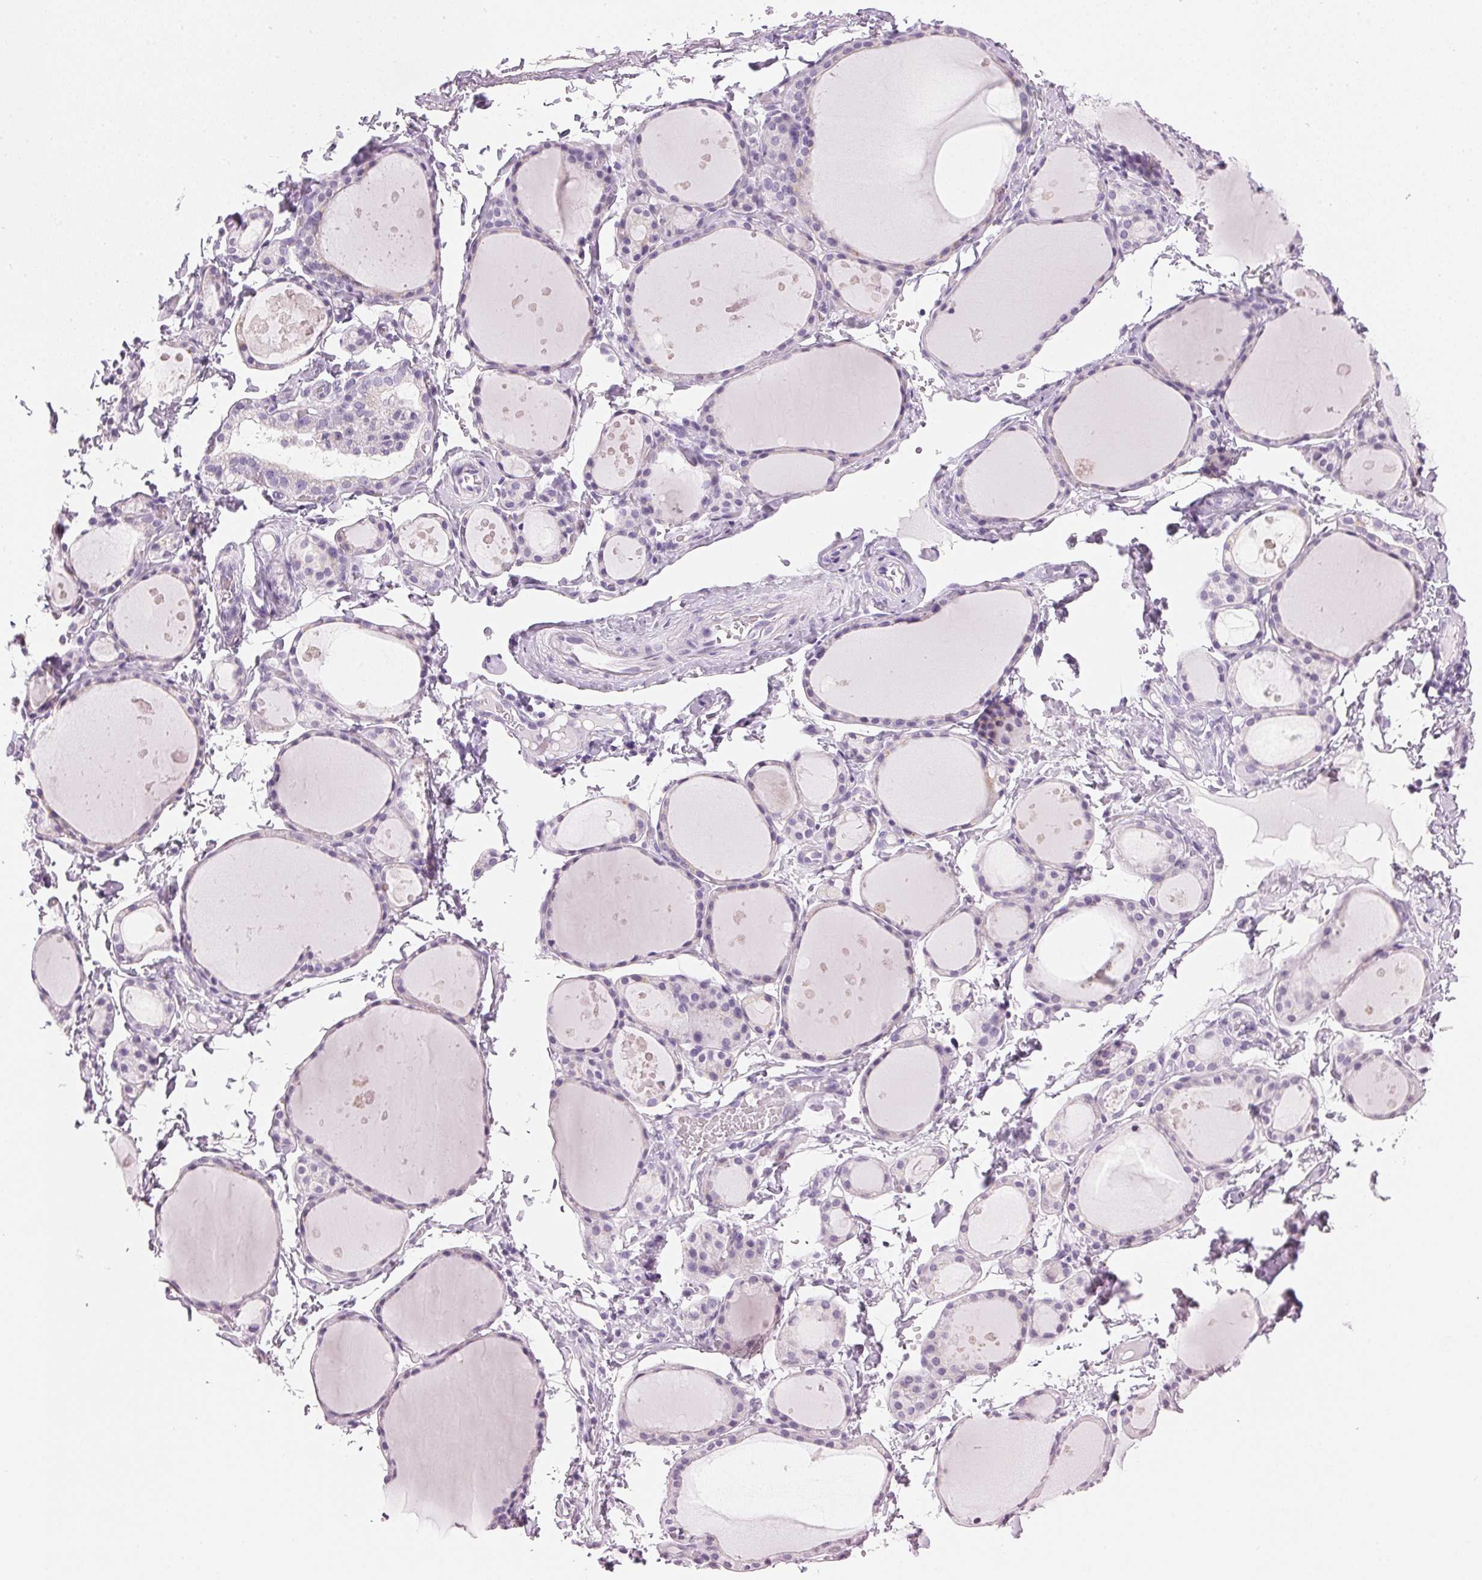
{"staining": {"intensity": "negative", "quantity": "none", "location": "none"}, "tissue": "thyroid gland", "cell_type": "Glandular cells", "image_type": "normal", "snomed": [{"axis": "morphology", "description": "Normal tissue, NOS"}, {"axis": "topography", "description": "Thyroid gland"}], "caption": "DAB immunohistochemical staining of normal human thyroid gland displays no significant positivity in glandular cells.", "gene": "IGFBP1", "patient": {"sex": "male", "age": 68}}